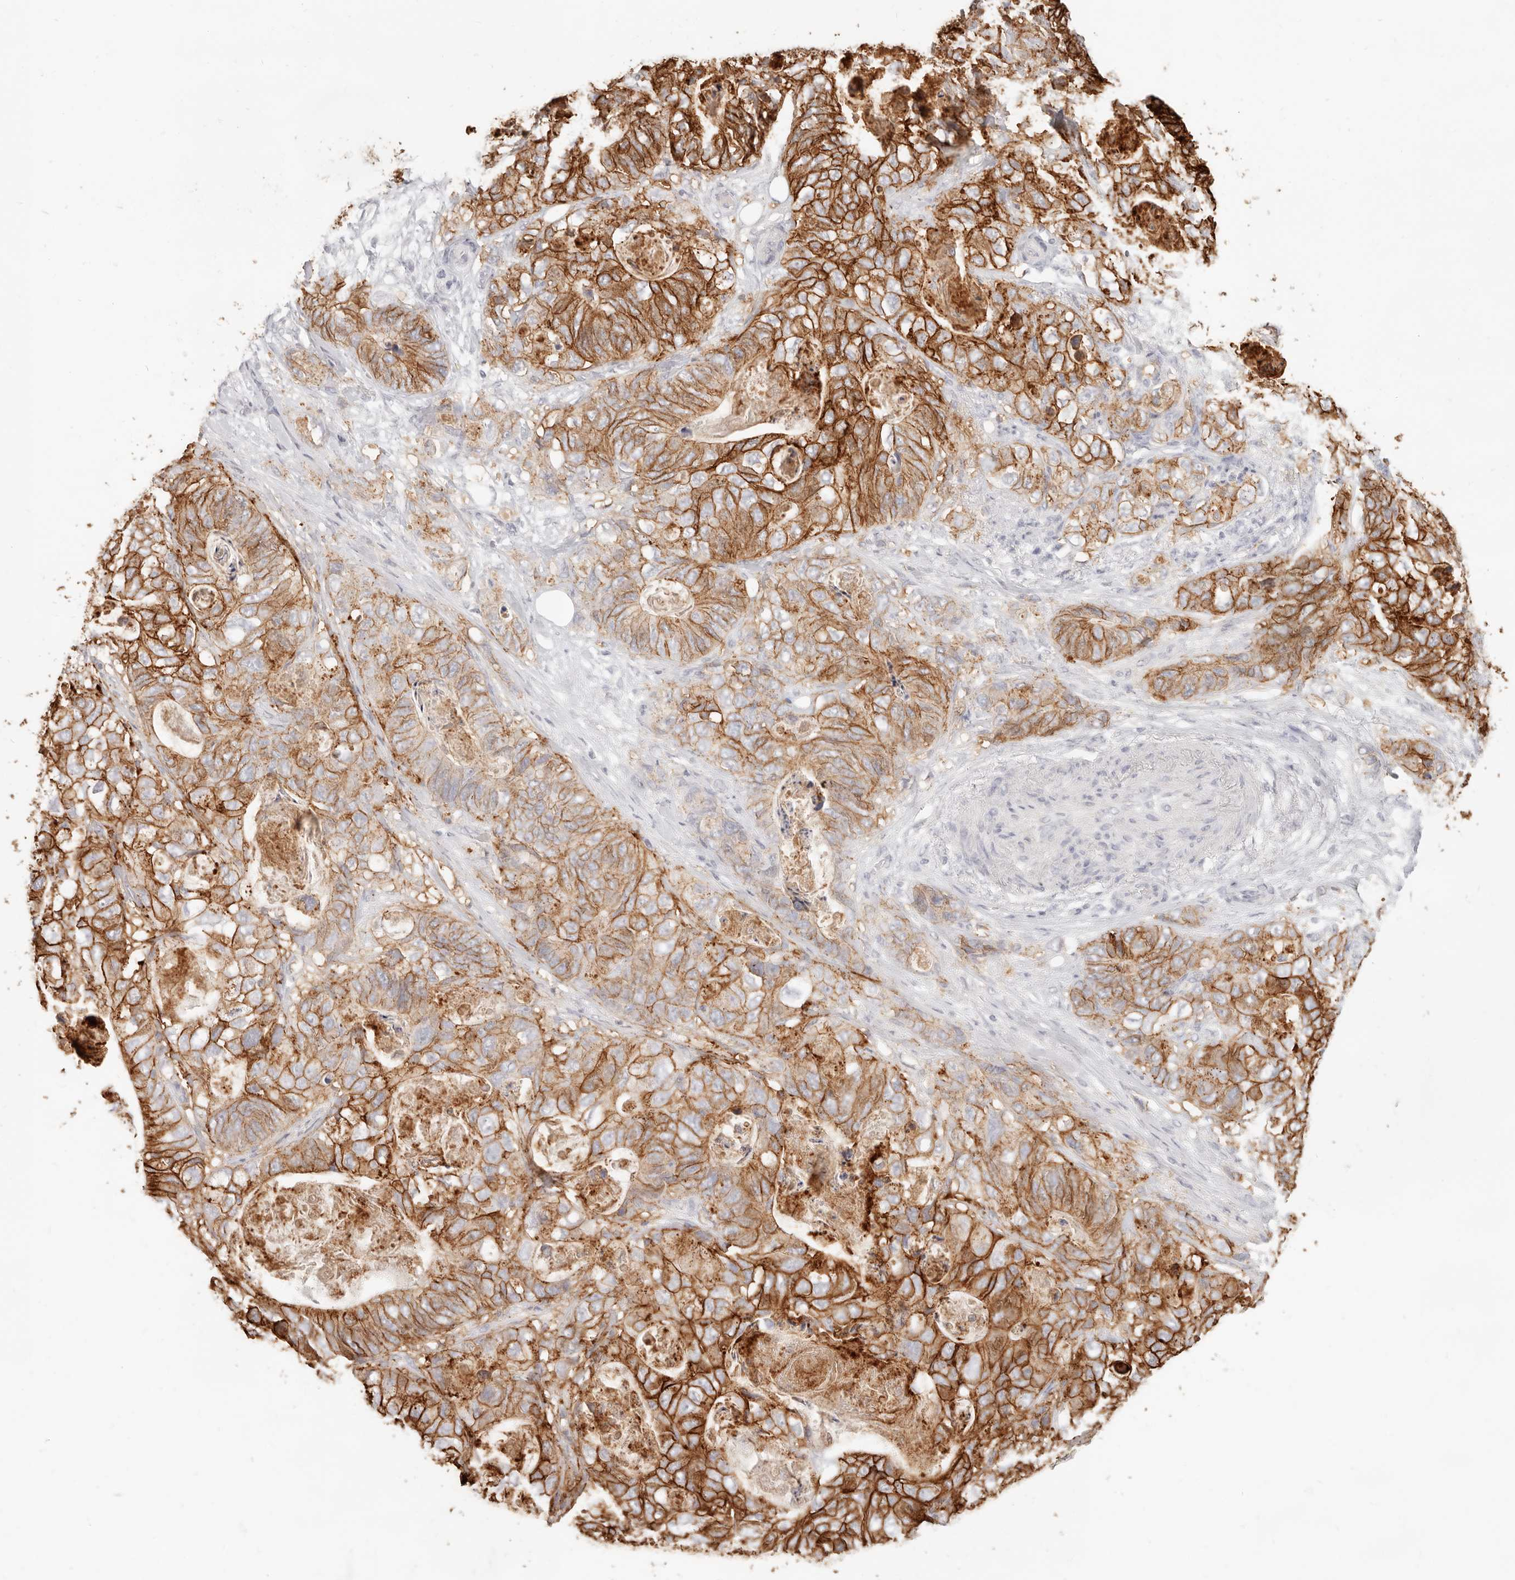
{"staining": {"intensity": "strong", "quantity": ">75%", "location": "cytoplasmic/membranous"}, "tissue": "stomach cancer", "cell_type": "Tumor cells", "image_type": "cancer", "snomed": [{"axis": "morphology", "description": "Normal tissue, NOS"}, {"axis": "morphology", "description": "Adenocarcinoma, NOS"}, {"axis": "topography", "description": "Stomach"}], "caption": "Immunohistochemistry staining of adenocarcinoma (stomach), which demonstrates high levels of strong cytoplasmic/membranous expression in approximately >75% of tumor cells indicating strong cytoplasmic/membranous protein staining. The staining was performed using DAB (brown) for protein detection and nuclei were counterstained in hematoxylin (blue).", "gene": "EPCAM", "patient": {"sex": "female", "age": 89}}